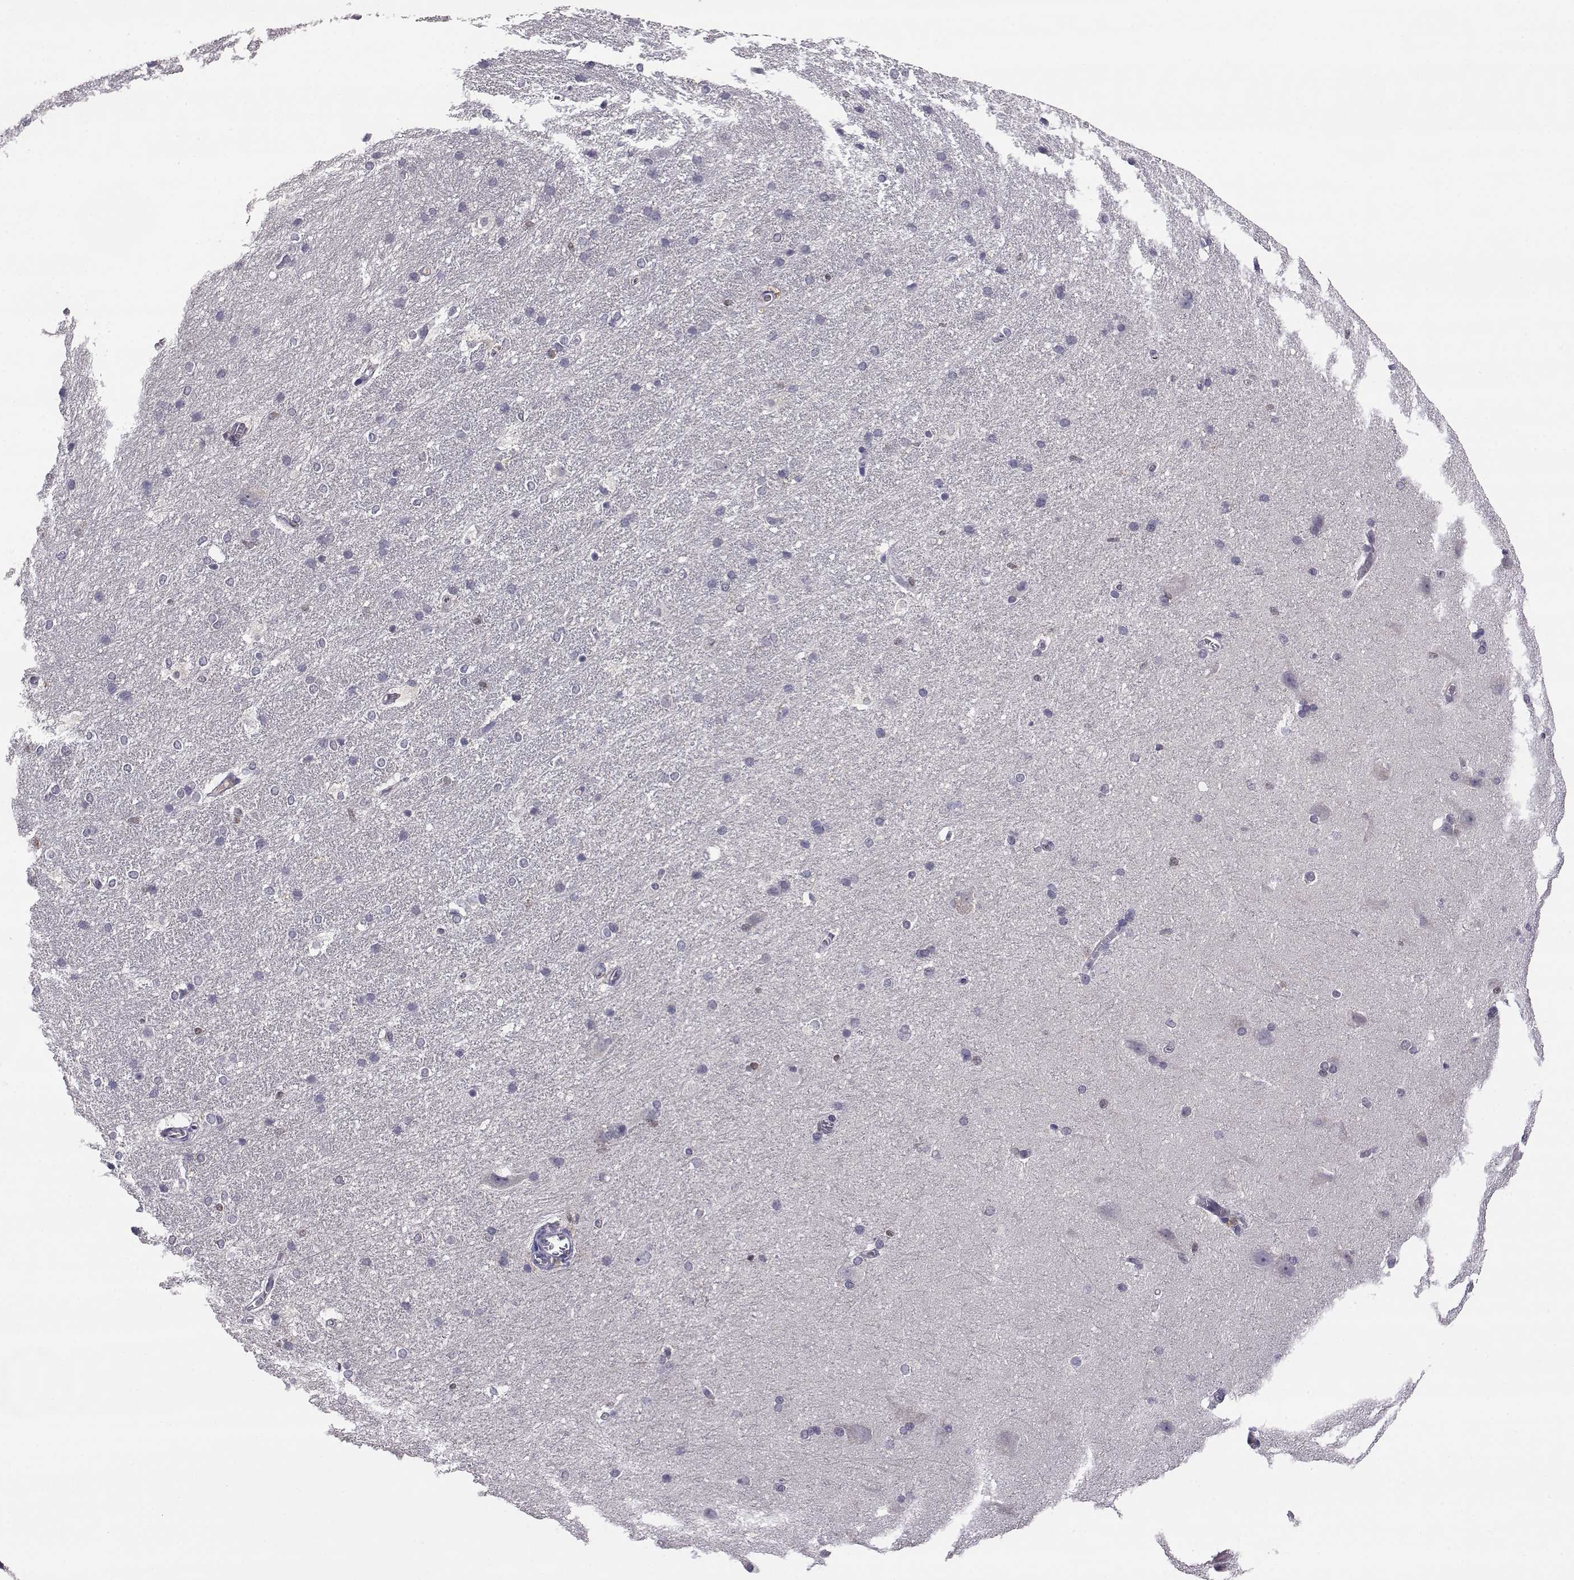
{"staining": {"intensity": "negative", "quantity": "none", "location": "none"}, "tissue": "hippocampus", "cell_type": "Glial cells", "image_type": "normal", "snomed": [{"axis": "morphology", "description": "Normal tissue, NOS"}, {"axis": "topography", "description": "Cerebral cortex"}, {"axis": "topography", "description": "Hippocampus"}], "caption": "IHC of unremarkable hippocampus exhibits no staining in glial cells.", "gene": "AKR1B1", "patient": {"sex": "female", "age": 19}}